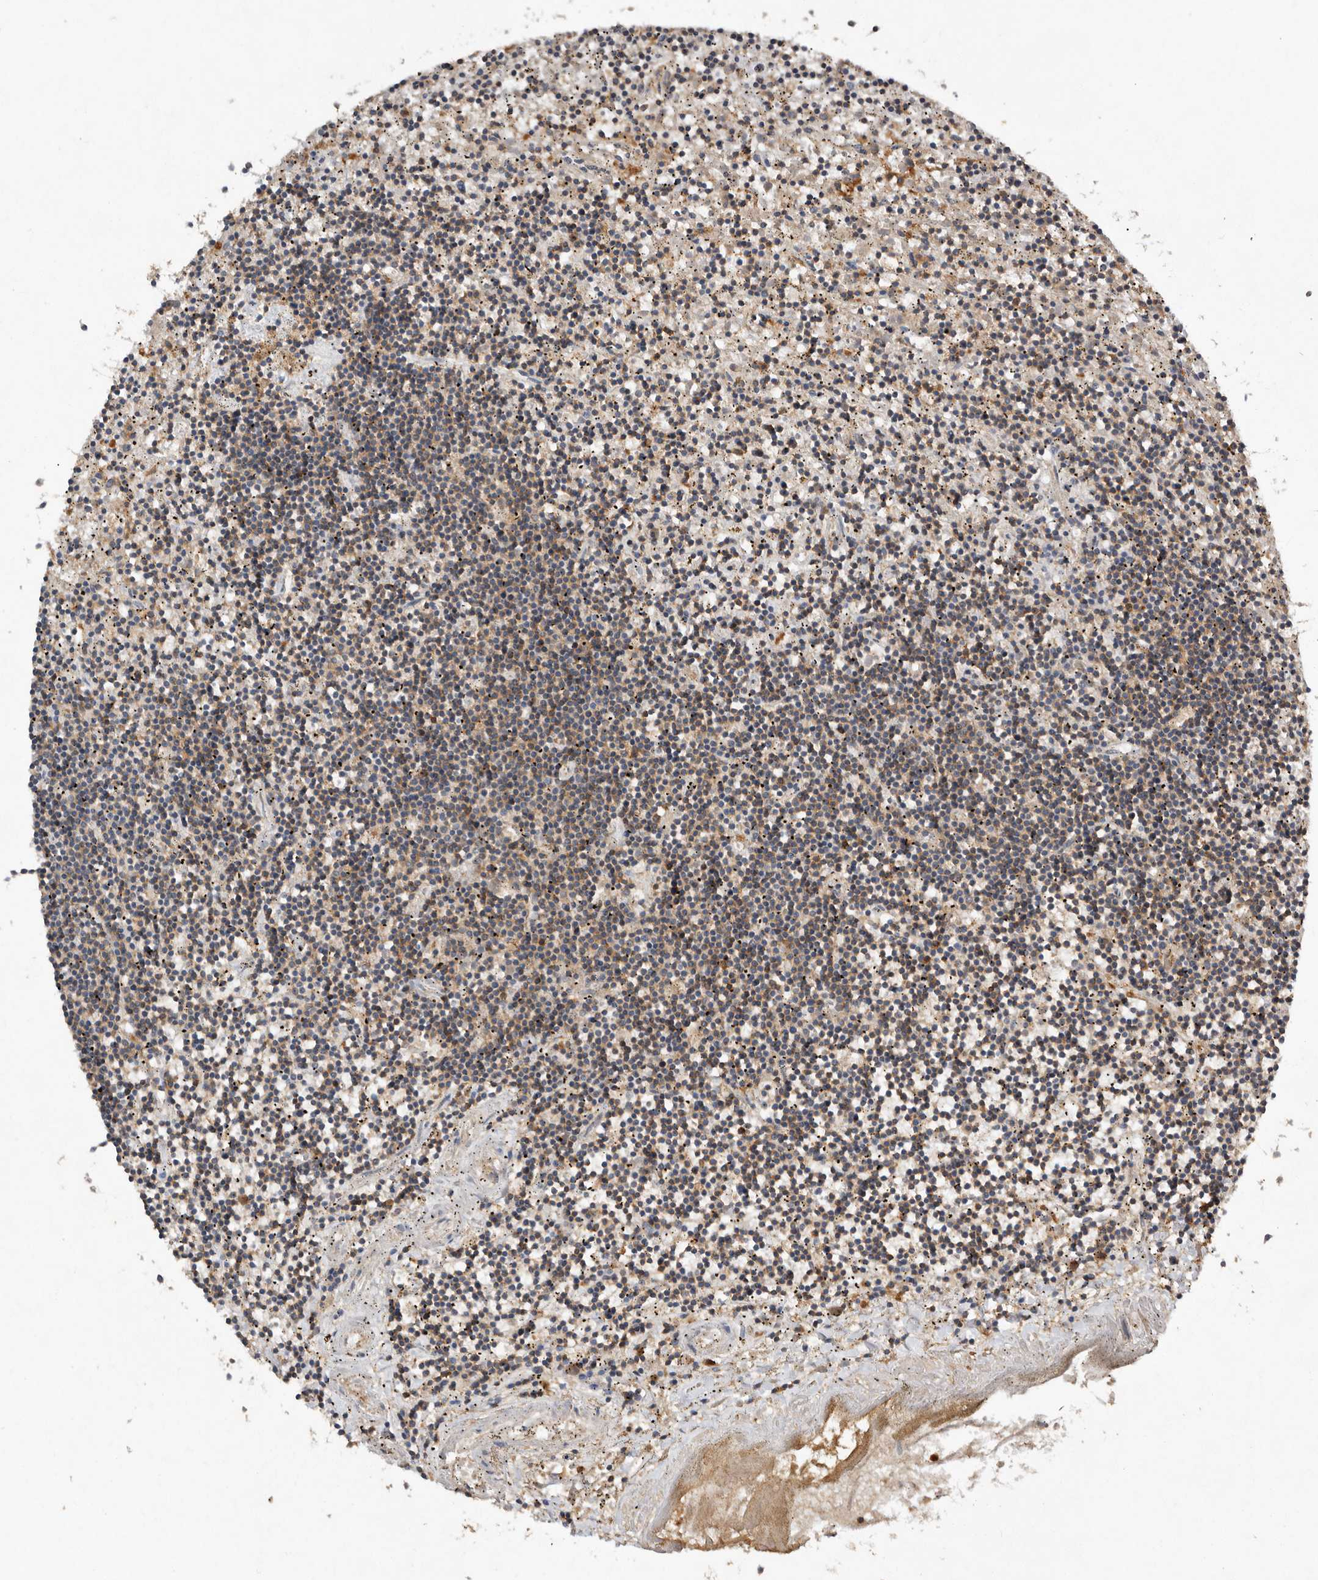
{"staining": {"intensity": "weak", "quantity": "<25%", "location": "cytoplasmic/membranous"}, "tissue": "lymphoma", "cell_type": "Tumor cells", "image_type": "cancer", "snomed": [{"axis": "morphology", "description": "Malignant lymphoma, non-Hodgkin's type, Low grade"}, {"axis": "topography", "description": "Spleen"}], "caption": "An image of lymphoma stained for a protein shows no brown staining in tumor cells.", "gene": "EDEM1", "patient": {"sex": "male", "age": 76}}